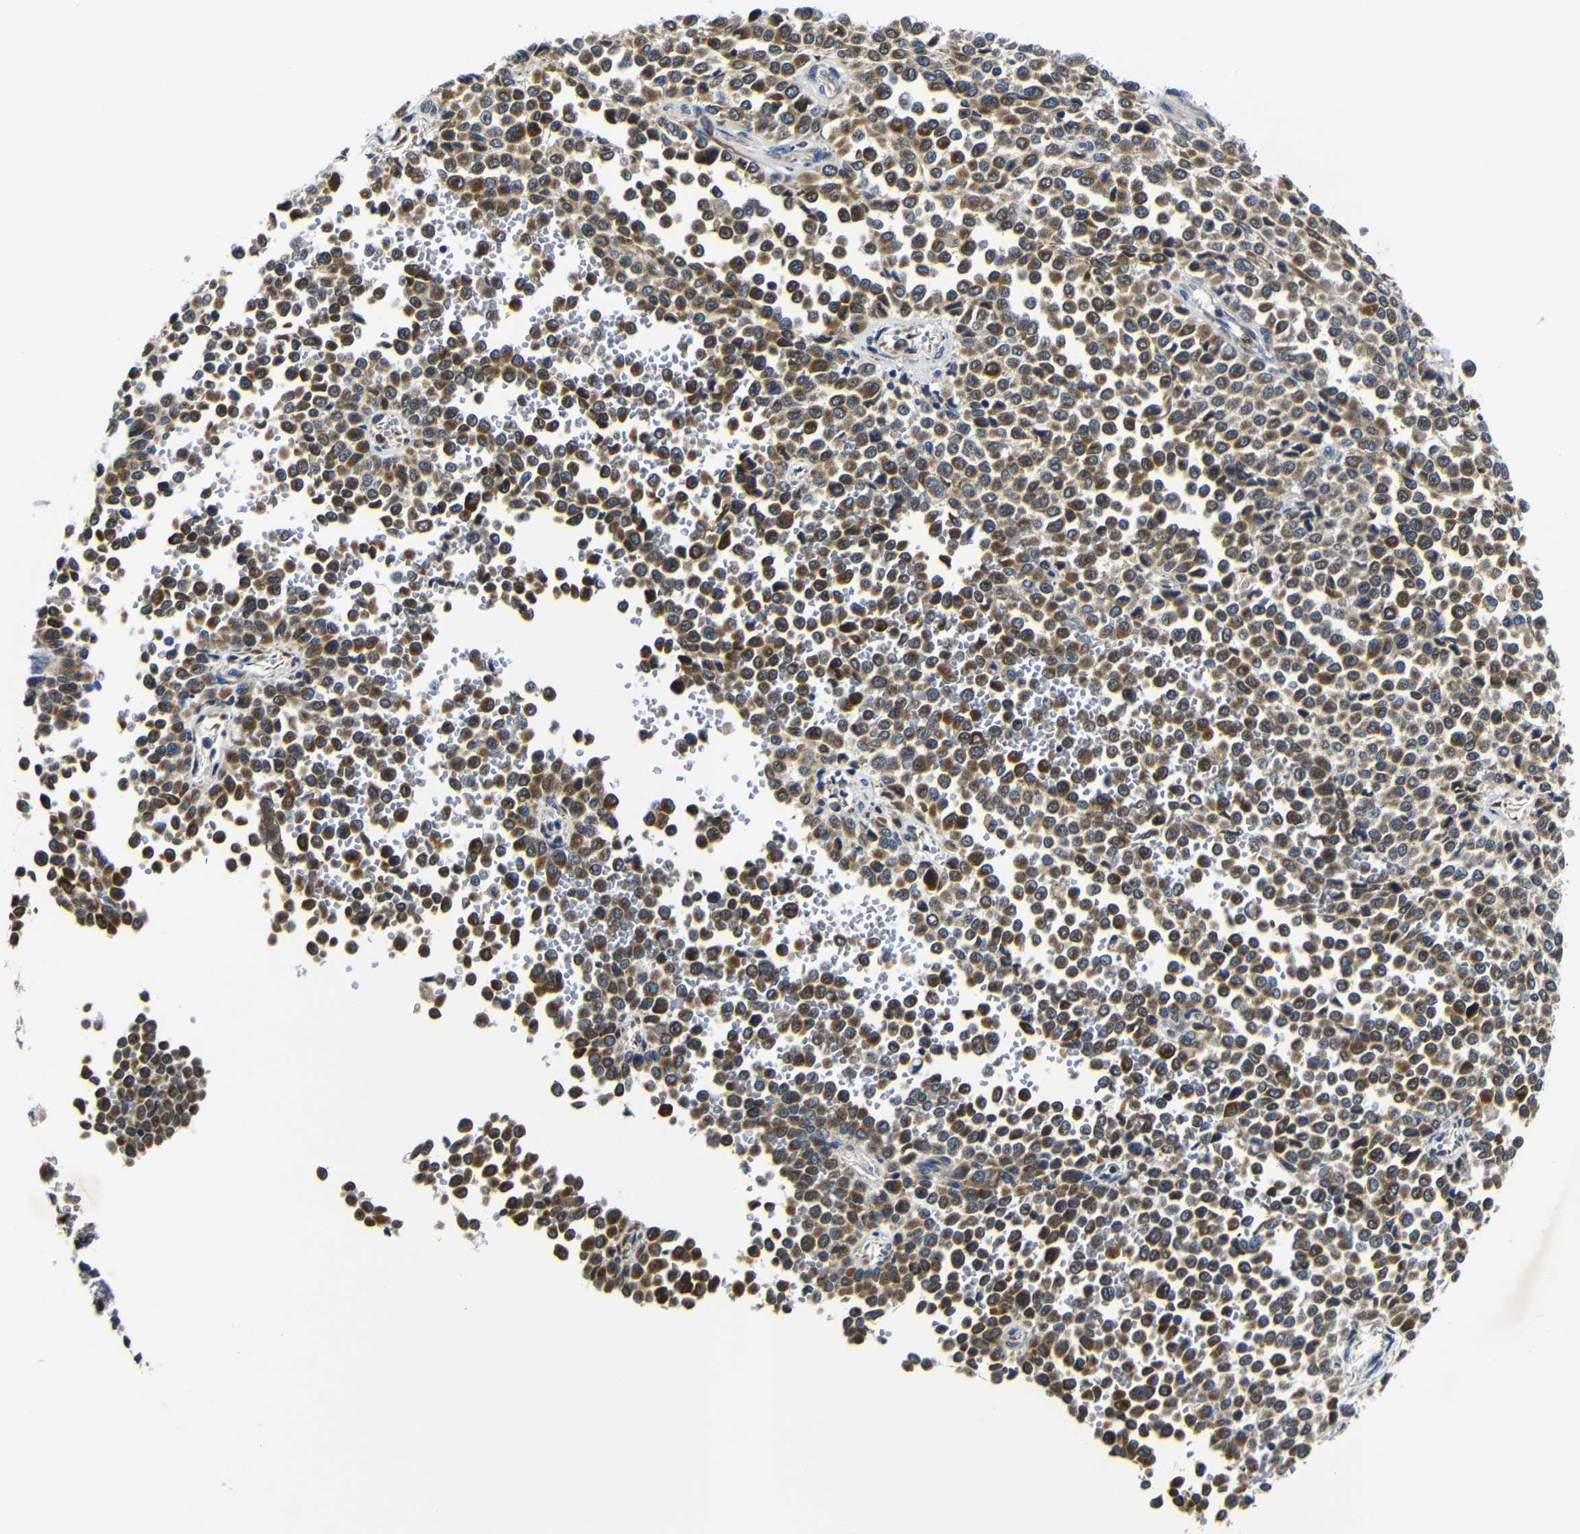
{"staining": {"intensity": "moderate", "quantity": ">75%", "location": "cytoplasmic/membranous"}, "tissue": "melanoma", "cell_type": "Tumor cells", "image_type": "cancer", "snomed": [{"axis": "morphology", "description": "Malignant melanoma, Metastatic site"}, {"axis": "topography", "description": "Pancreas"}], "caption": "Protein analysis of malignant melanoma (metastatic site) tissue shows moderate cytoplasmic/membranous expression in approximately >75% of tumor cells. (brown staining indicates protein expression, while blue staining denotes nuclei).", "gene": "FKBP14", "patient": {"sex": "female", "age": 30}}